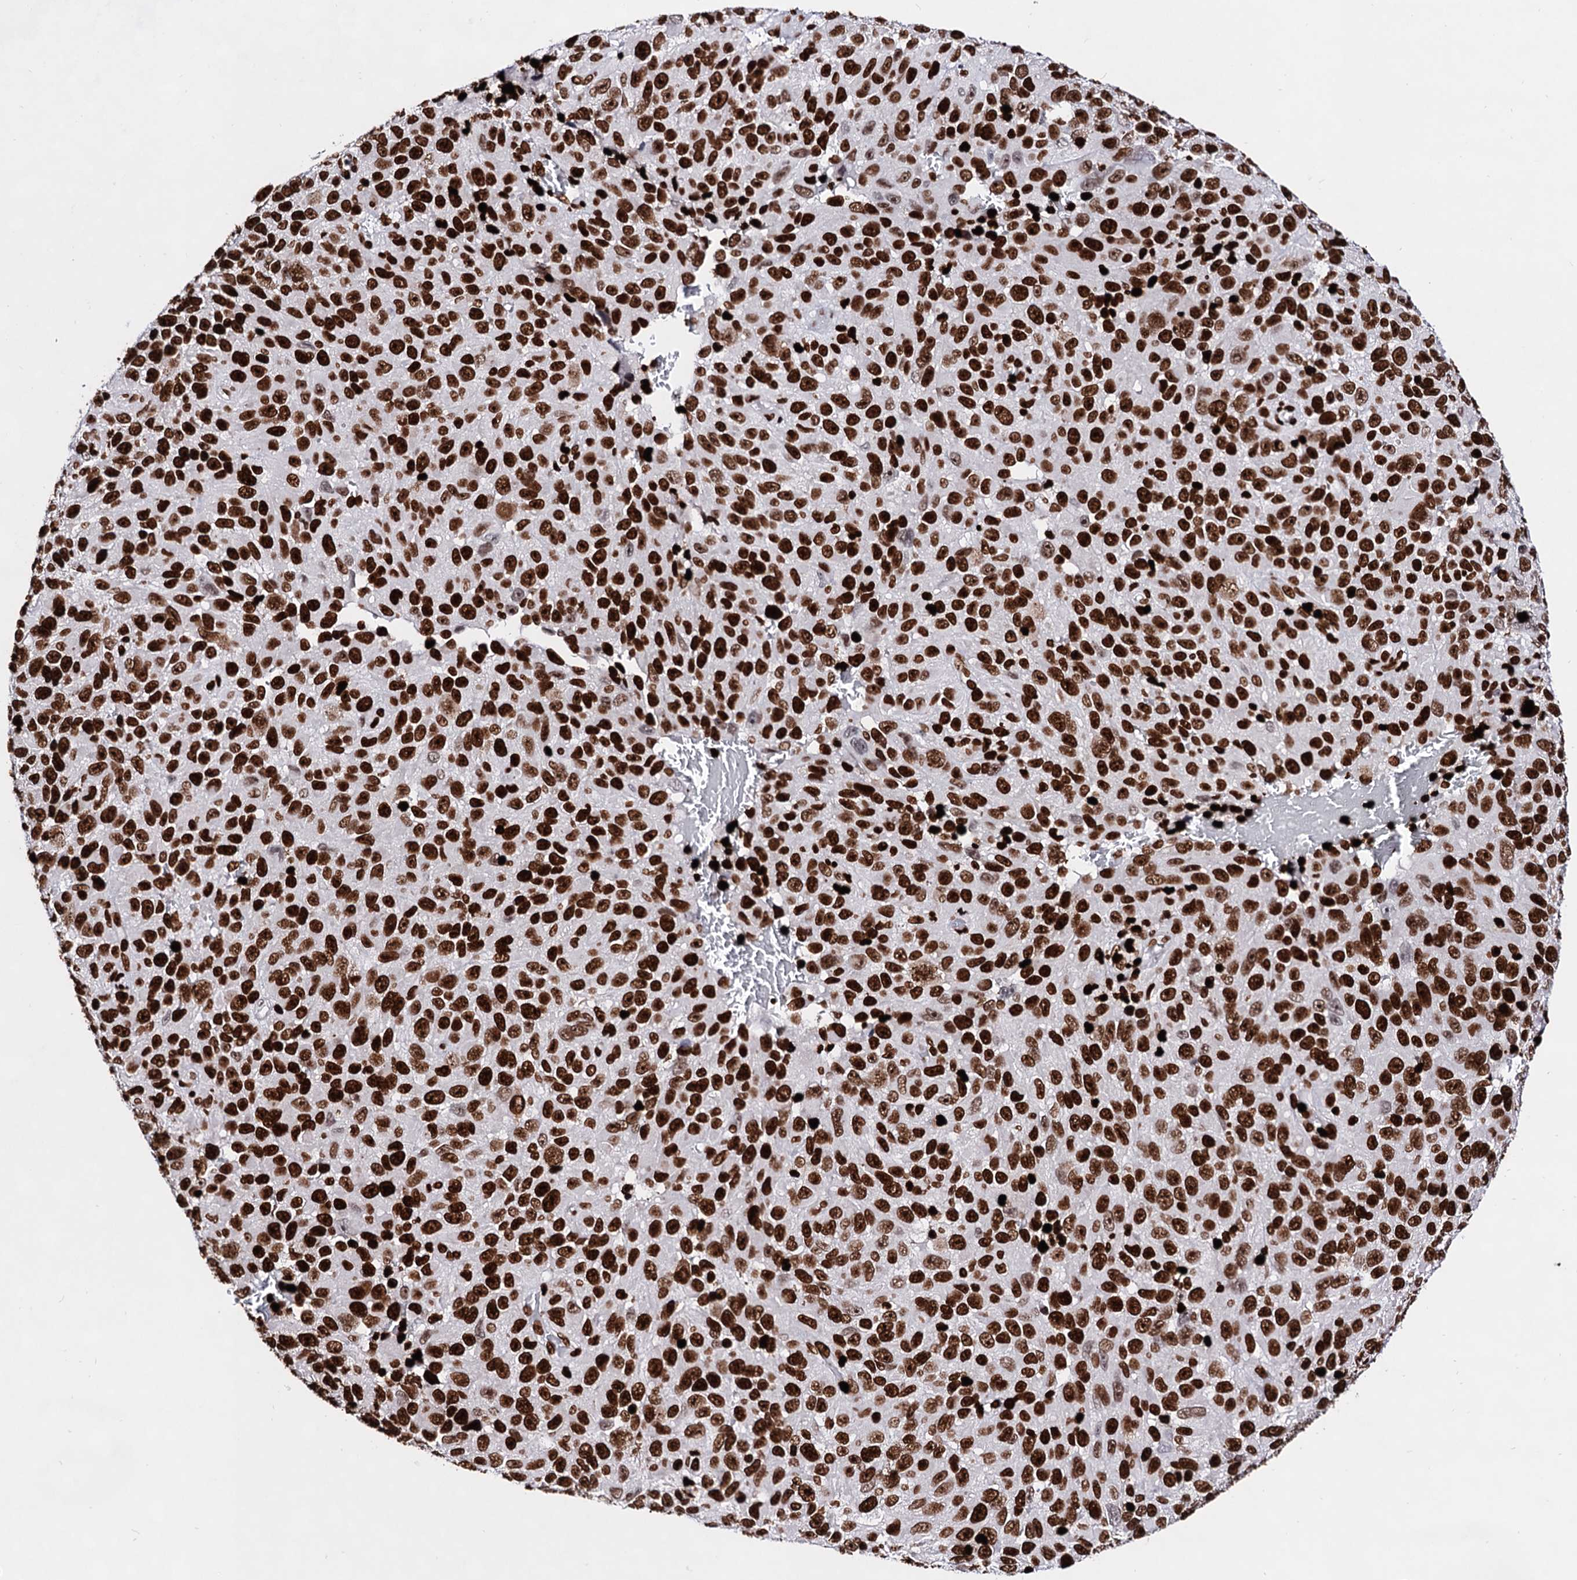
{"staining": {"intensity": "strong", "quantity": ">75%", "location": "nuclear"}, "tissue": "melanoma", "cell_type": "Tumor cells", "image_type": "cancer", "snomed": [{"axis": "morphology", "description": "Malignant melanoma, NOS"}, {"axis": "topography", "description": "Skin"}], "caption": "Melanoma was stained to show a protein in brown. There is high levels of strong nuclear staining in approximately >75% of tumor cells. (DAB IHC, brown staining for protein, blue staining for nuclei).", "gene": "HMGB2", "patient": {"sex": "female", "age": 96}}